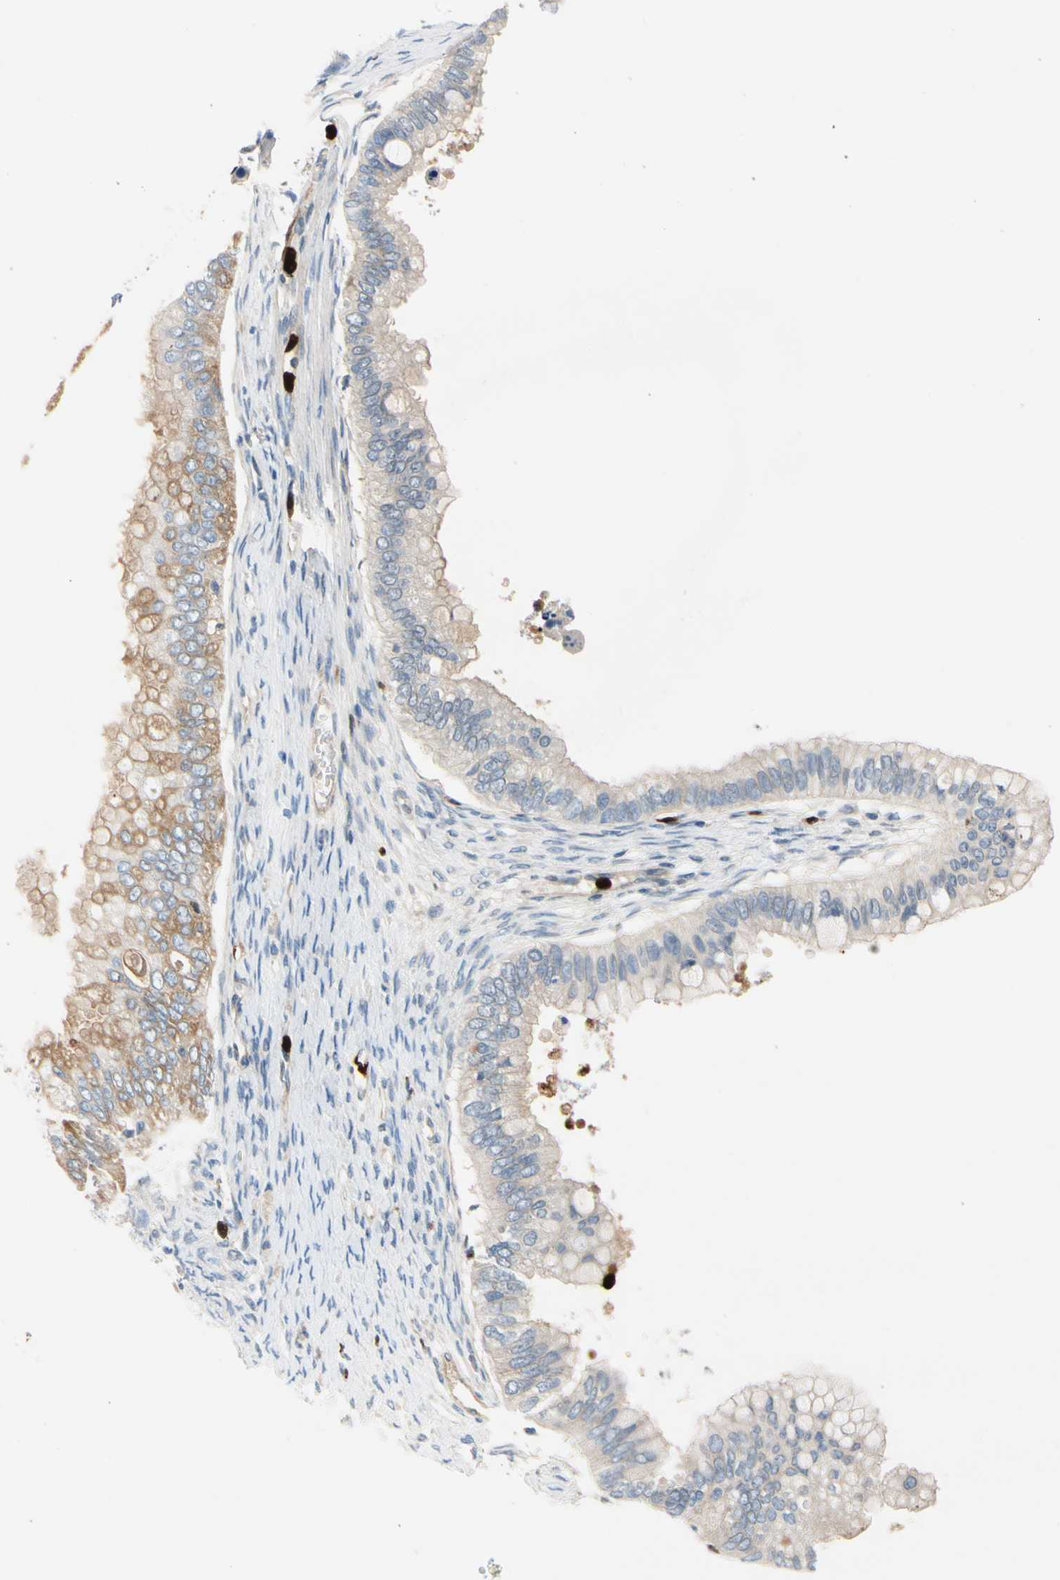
{"staining": {"intensity": "weak", "quantity": "25%-75%", "location": "cytoplasmic/membranous"}, "tissue": "ovarian cancer", "cell_type": "Tumor cells", "image_type": "cancer", "snomed": [{"axis": "morphology", "description": "Cystadenocarcinoma, mucinous, NOS"}, {"axis": "topography", "description": "Ovary"}], "caption": "This is a histology image of IHC staining of mucinous cystadenocarcinoma (ovarian), which shows weak staining in the cytoplasmic/membranous of tumor cells.", "gene": "TRAF5", "patient": {"sex": "female", "age": 80}}